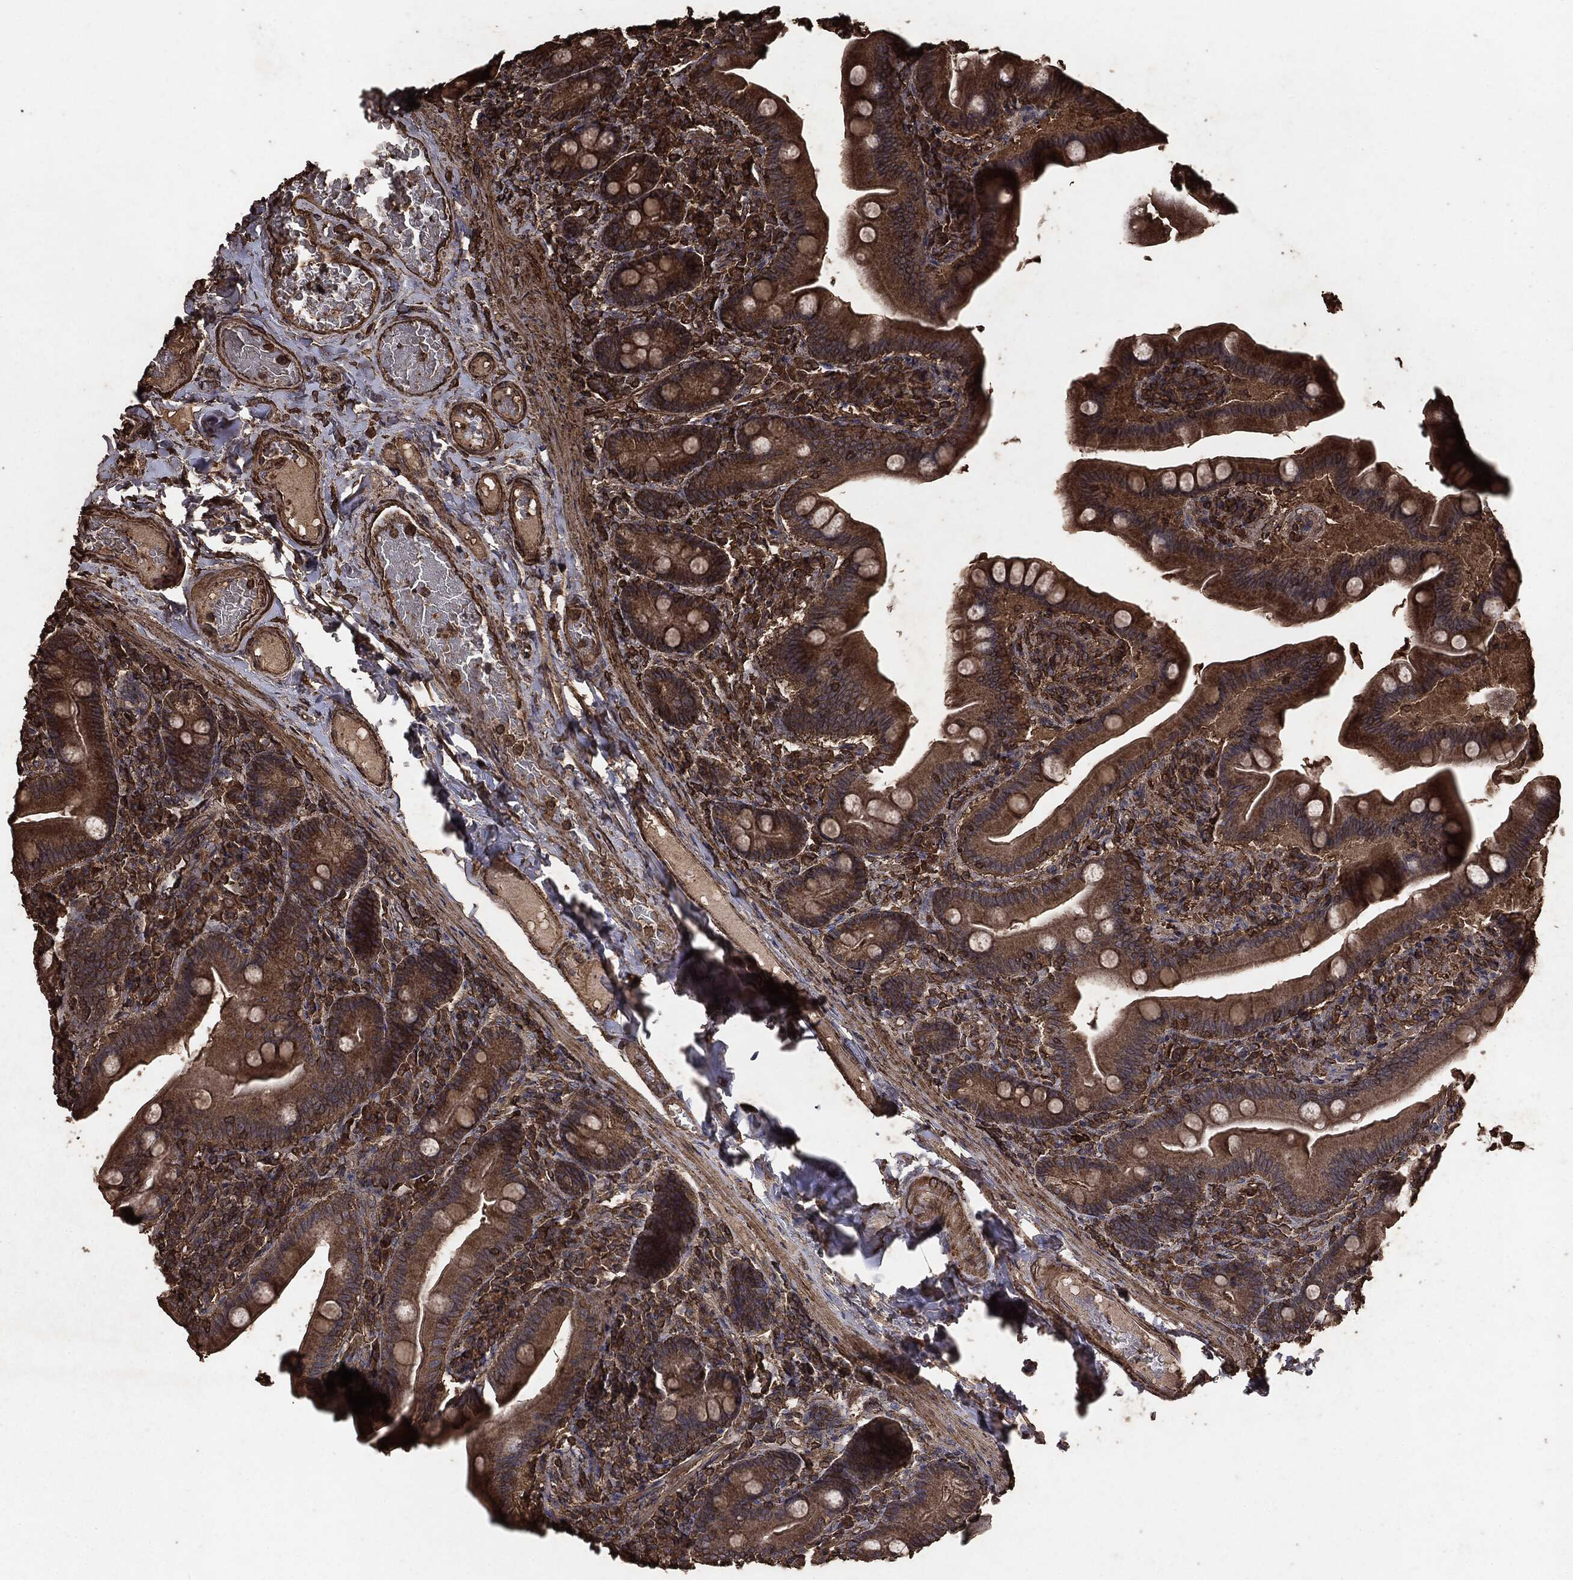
{"staining": {"intensity": "moderate", "quantity": ">75%", "location": "cytoplasmic/membranous"}, "tissue": "small intestine", "cell_type": "Glandular cells", "image_type": "normal", "snomed": [{"axis": "morphology", "description": "Normal tissue, NOS"}, {"axis": "topography", "description": "Small intestine"}], "caption": "Brown immunohistochemical staining in unremarkable small intestine reveals moderate cytoplasmic/membranous expression in about >75% of glandular cells. (DAB = brown stain, brightfield microscopy at high magnification).", "gene": "MTOR", "patient": {"sex": "male", "age": 66}}